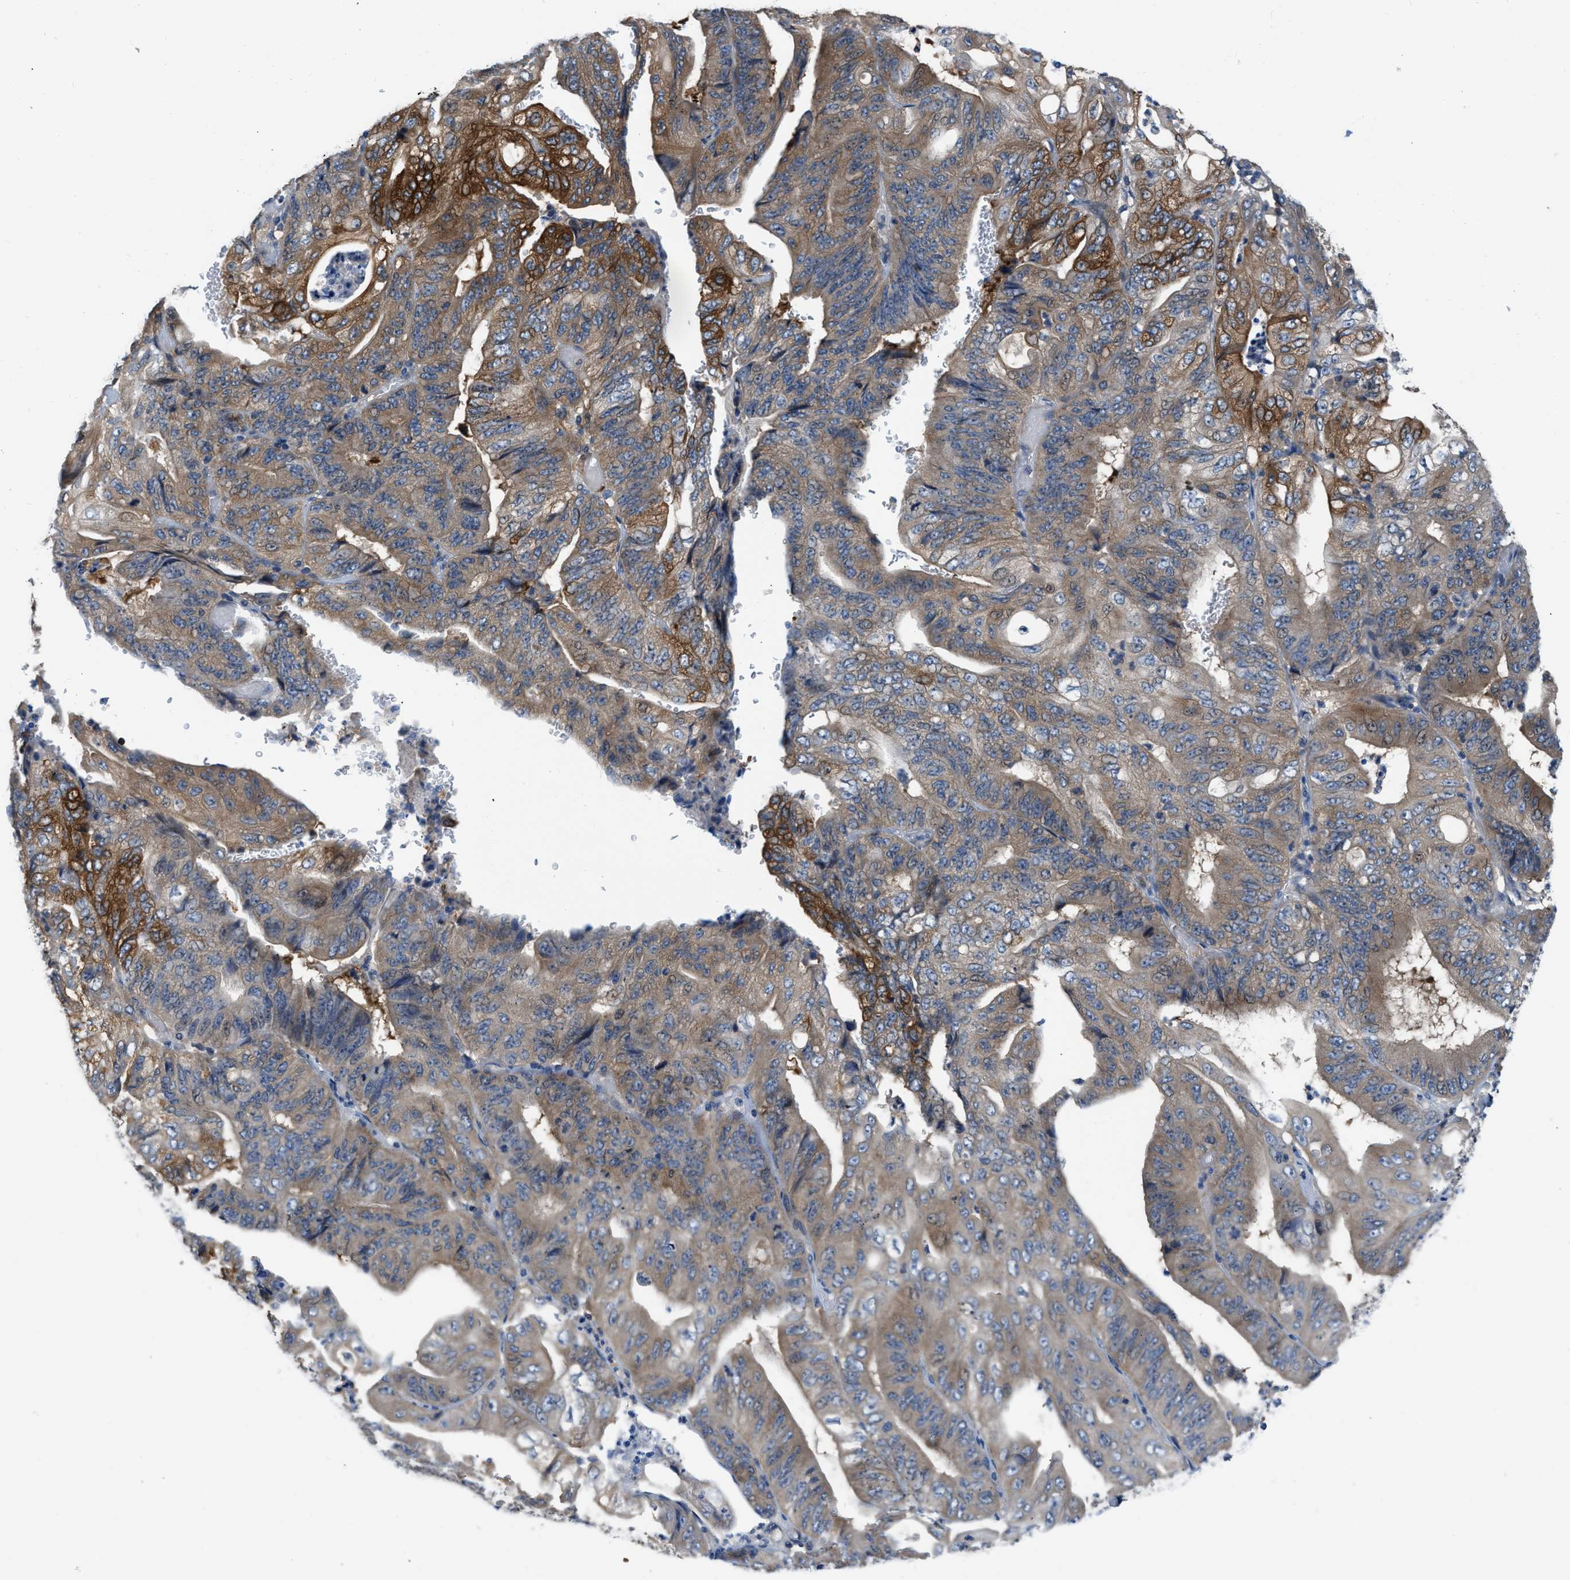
{"staining": {"intensity": "moderate", "quantity": "25%-75%", "location": "cytoplasmic/membranous"}, "tissue": "stomach cancer", "cell_type": "Tumor cells", "image_type": "cancer", "snomed": [{"axis": "morphology", "description": "Adenocarcinoma, NOS"}, {"axis": "topography", "description": "Stomach"}], "caption": "IHC (DAB (3,3'-diaminobenzidine)) staining of human adenocarcinoma (stomach) reveals moderate cytoplasmic/membranous protein expression in about 25%-75% of tumor cells.", "gene": "PFKP", "patient": {"sex": "female", "age": 73}}